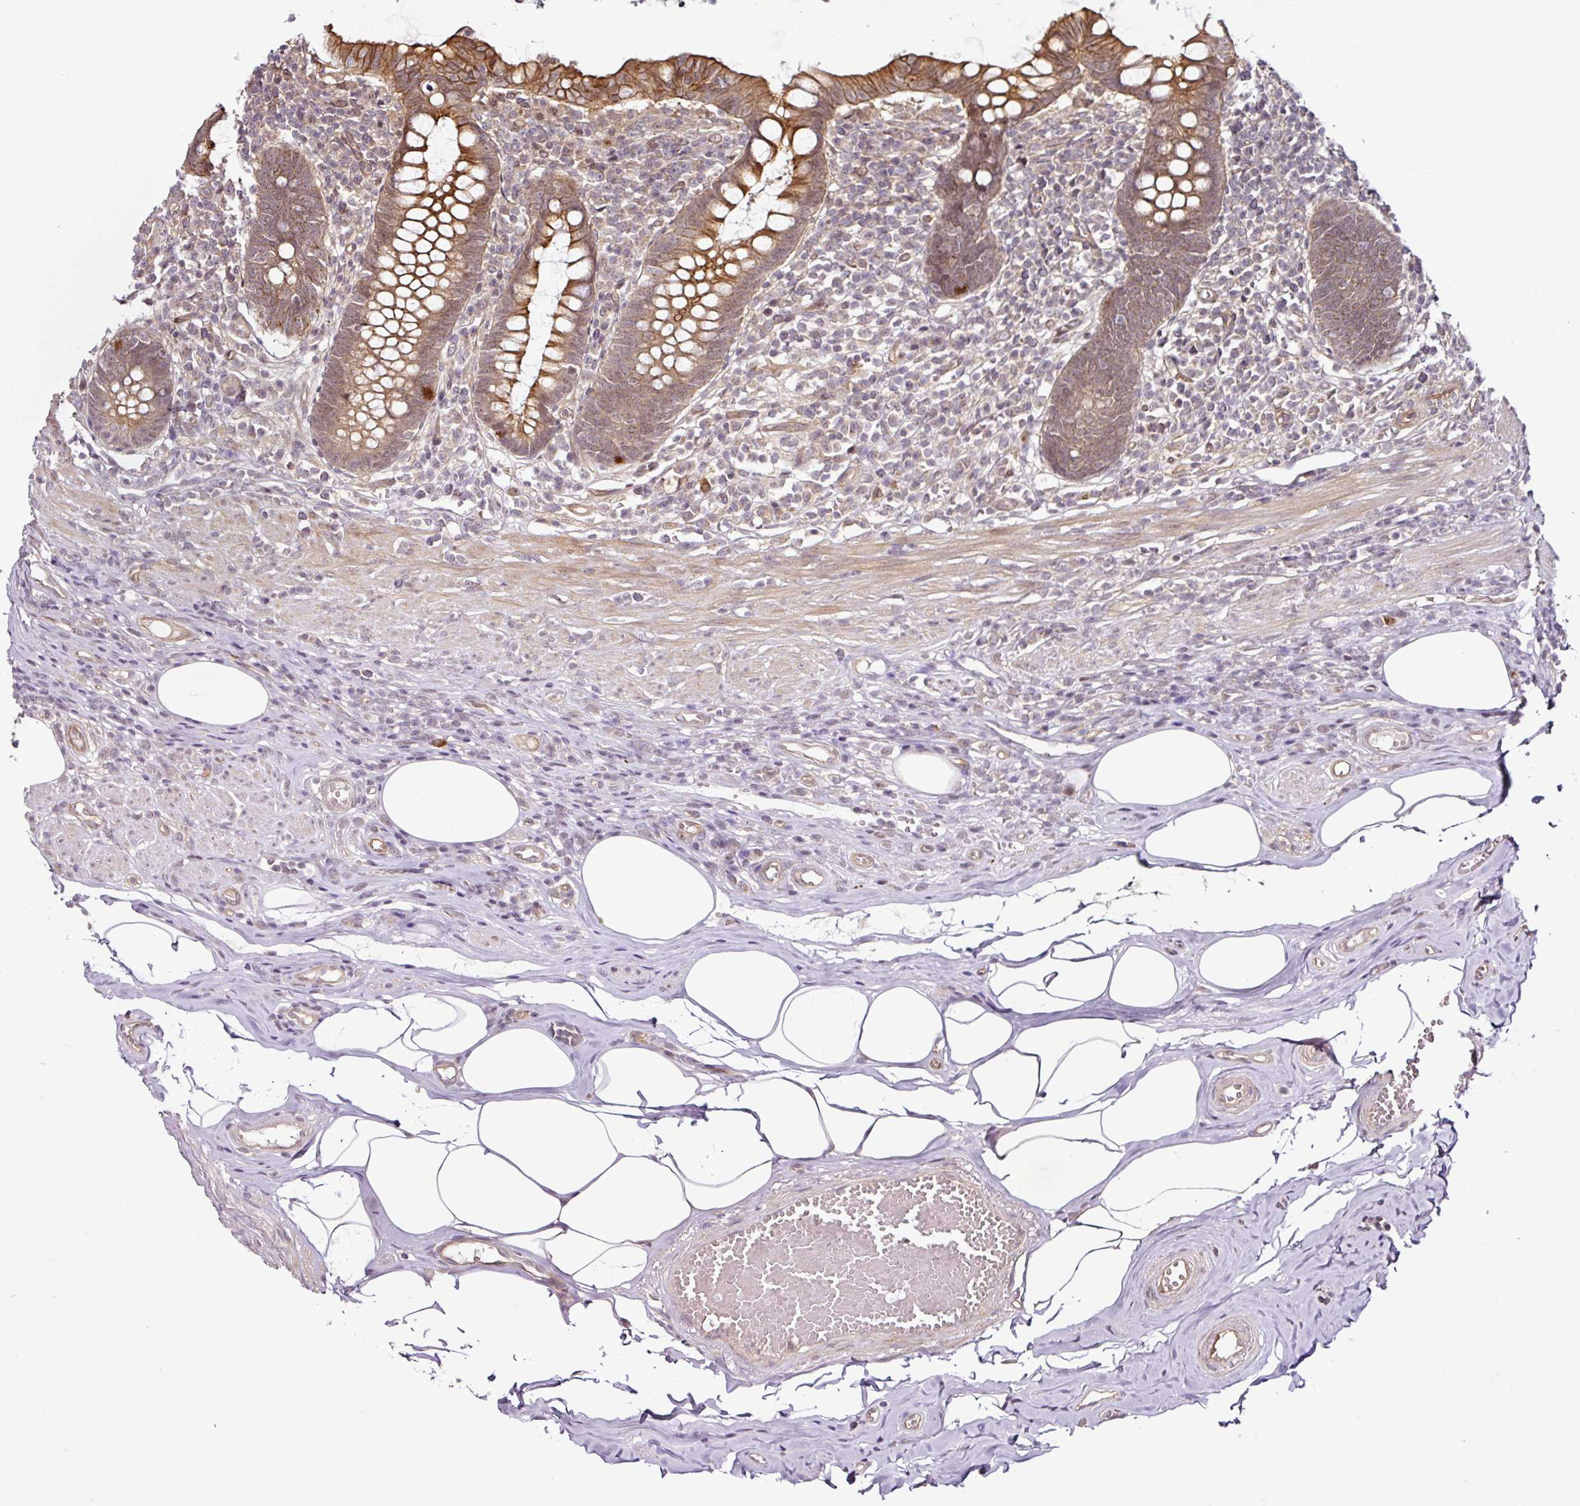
{"staining": {"intensity": "strong", "quantity": ">75%", "location": "cytoplasmic/membranous"}, "tissue": "appendix", "cell_type": "Glandular cells", "image_type": "normal", "snomed": [{"axis": "morphology", "description": "Normal tissue, NOS"}, {"axis": "topography", "description": "Appendix"}], "caption": "Immunohistochemical staining of unremarkable appendix shows high levels of strong cytoplasmic/membranous positivity in about >75% of glandular cells. (DAB IHC with brightfield microscopy, high magnification).", "gene": "DCAF13", "patient": {"sex": "female", "age": 56}}